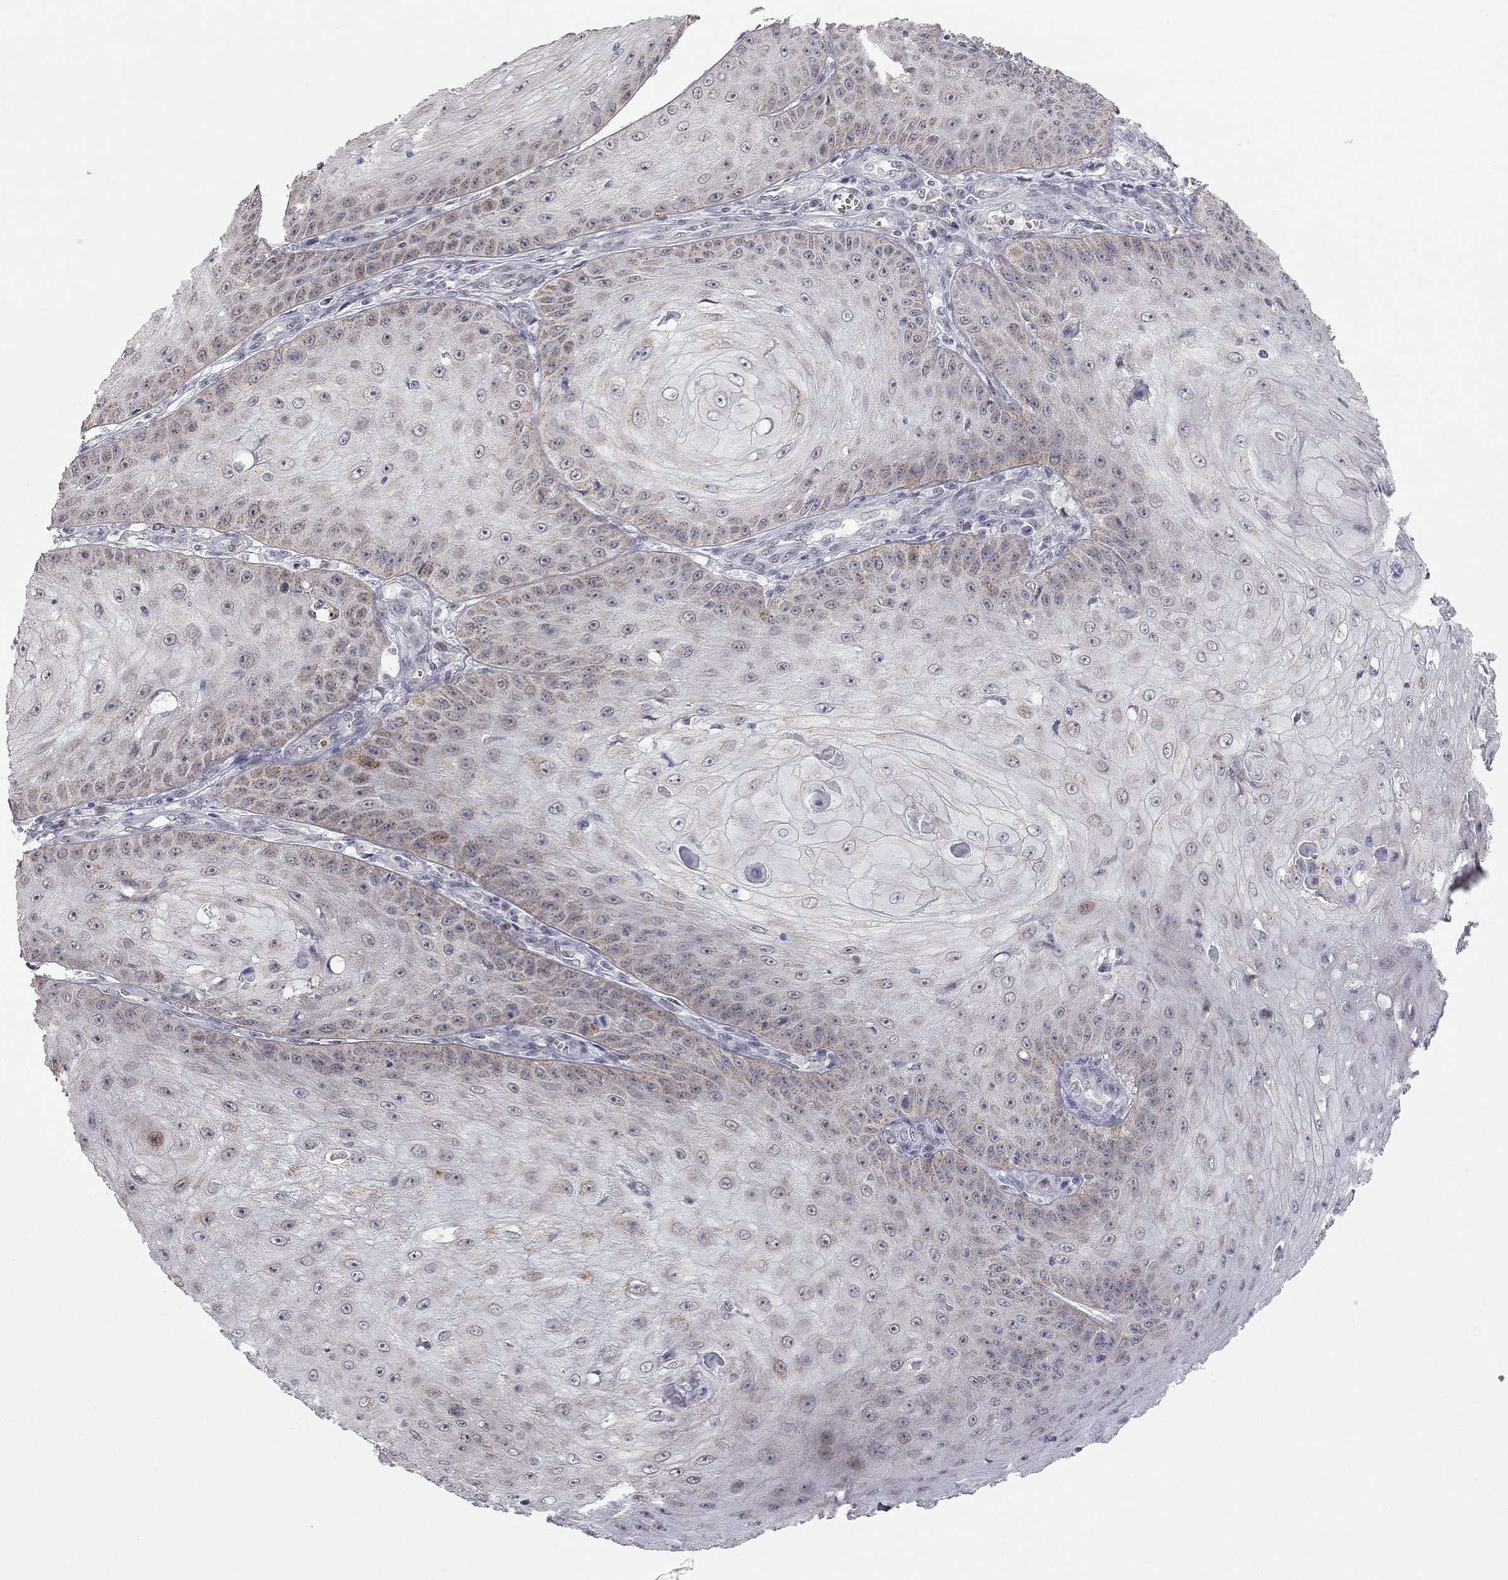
{"staining": {"intensity": "moderate", "quantity": "<25%", "location": "cytoplasmic/membranous,nuclear"}, "tissue": "skin cancer", "cell_type": "Tumor cells", "image_type": "cancer", "snomed": [{"axis": "morphology", "description": "Squamous cell carcinoma, NOS"}, {"axis": "topography", "description": "Skin"}], "caption": "There is low levels of moderate cytoplasmic/membranous and nuclear expression in tumor cells of skin cancer, as demonstrated by immunohistochemical staining (brown color).", "gene": "MC3R", "patient": {"sex": "male", "age": 70}}